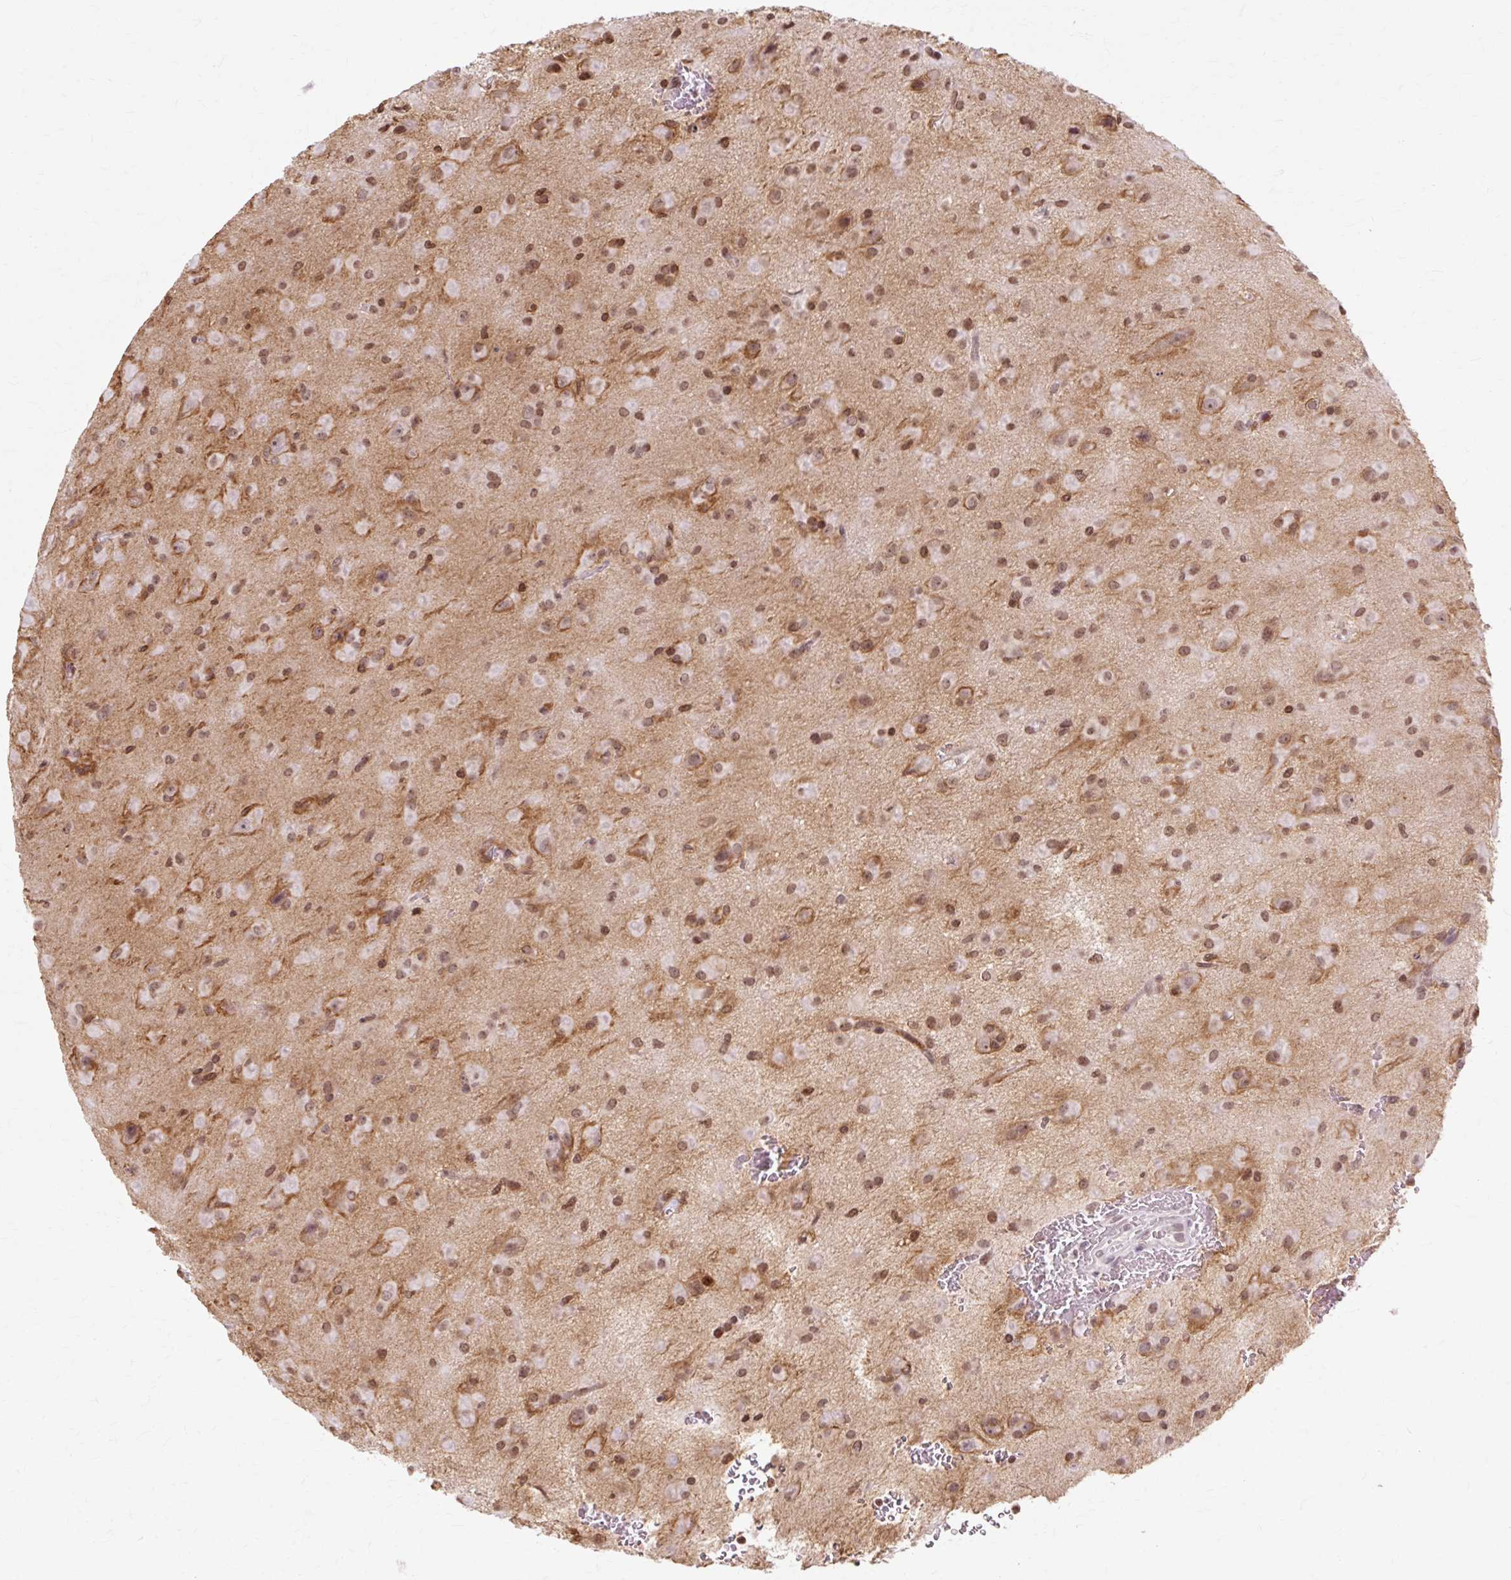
{"staining": {"intensity": "moderate", "quantity": "25%-75%", "location": "nuclear"}, "tissue": "glioma", "cell_type": "Tumor cells", "image_type": "cancer", "snomed": [{"axis": "morphology", "description": "Glioma, malignant, Low grade"}, {"axis": "topography", "description": "Brain"}], "caption": "A high-resolution image shows immunohistochemistry (IHC) staining of glioma, which displays moderate nuclear expression in about 25%-75% of tumor cells.", "gene": "ZNF35", "patient": {"sex": "male", "age": 58}}